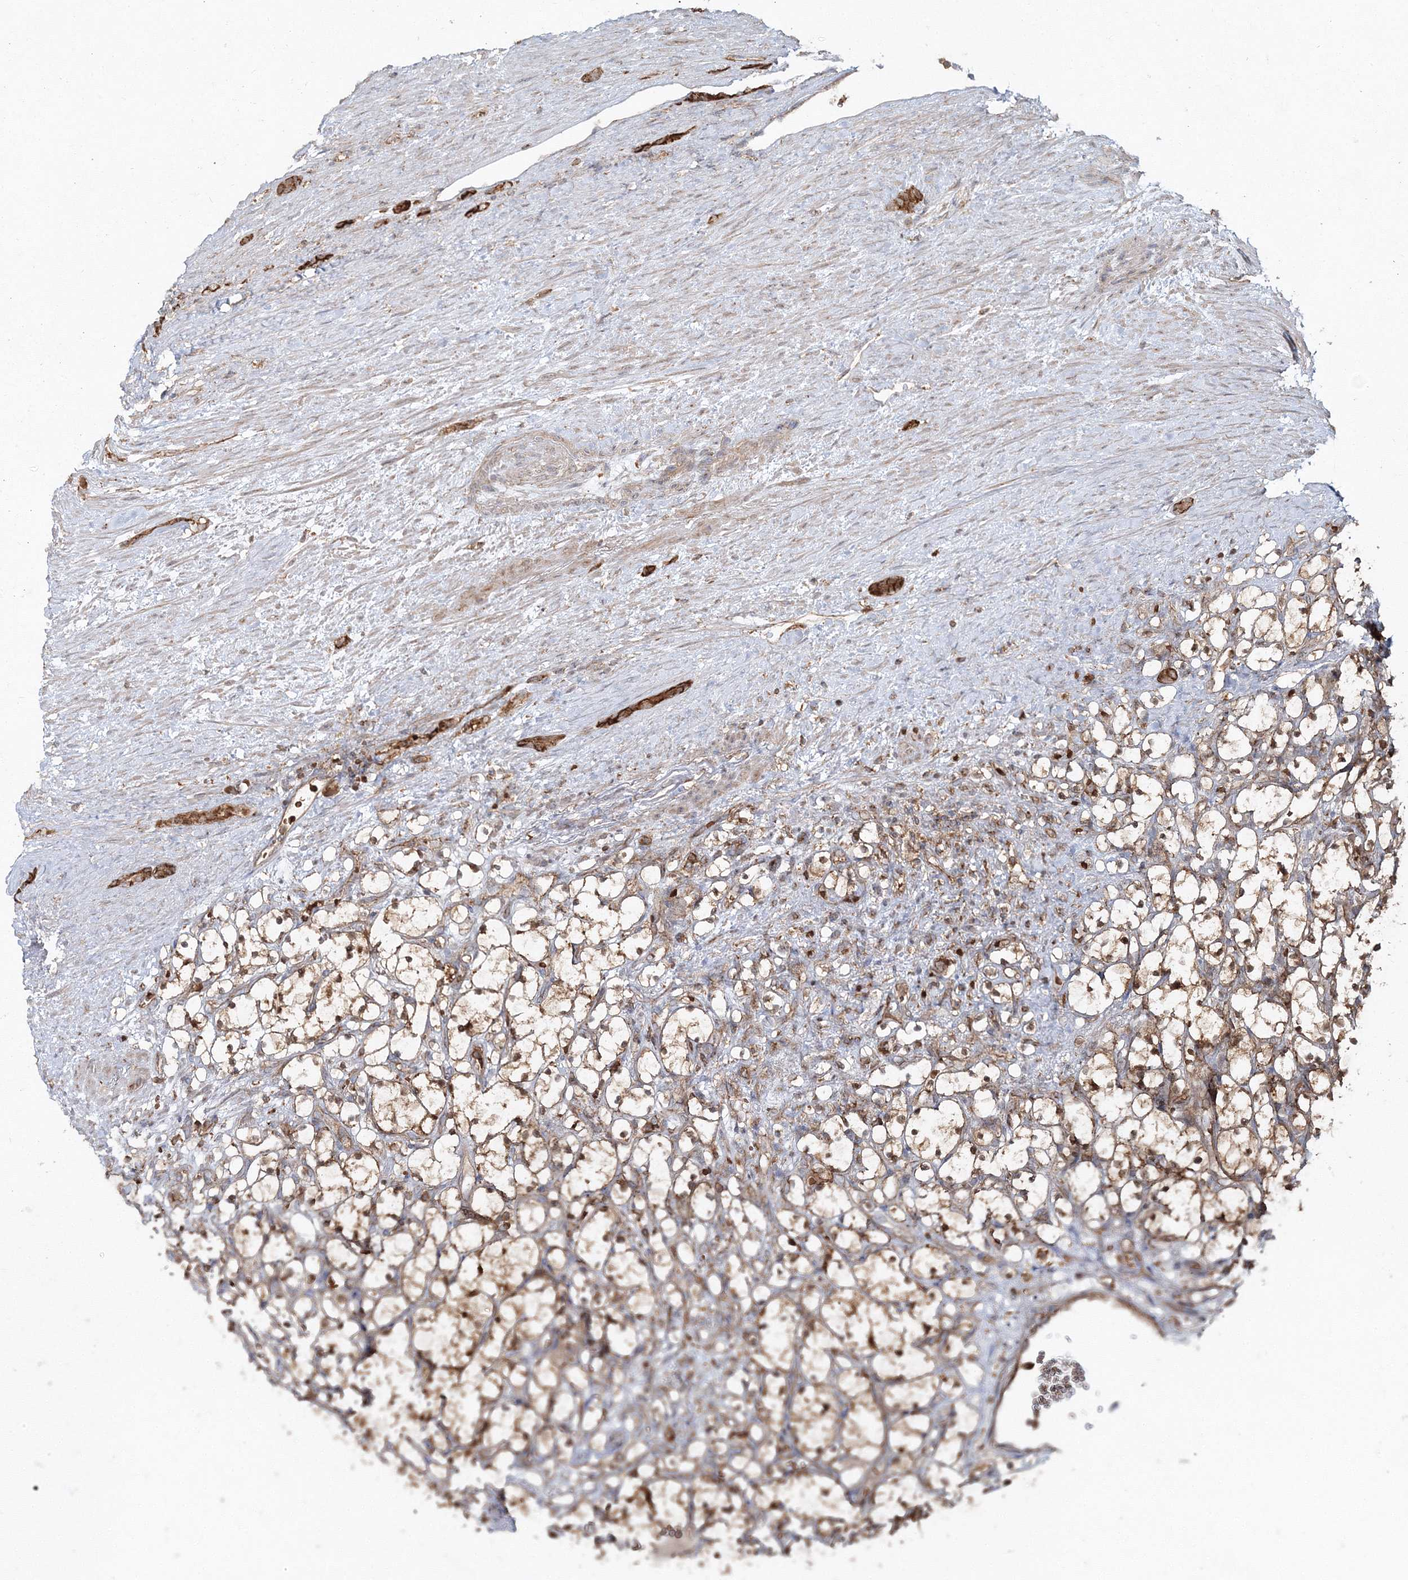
{"staining": {"intensity": "weak", "quantity": ">75%", "location": "cytoplasmic/membranous"}, "tissue": "renal cancer", "cell_type": "Tumor cells", "image_type": "cancer", "snomed": [{"axis": "morphology", "description": "Adenocarcinoma, NOS"}, {"axis": "topography", "description": "Kidney"}], "caption": "Adenocarcinoma (renal) stained with a protein marker shows weak staining in tumor cells.", "gene": "PCBD2", "patient": {"sex": "female", "age": 69}}